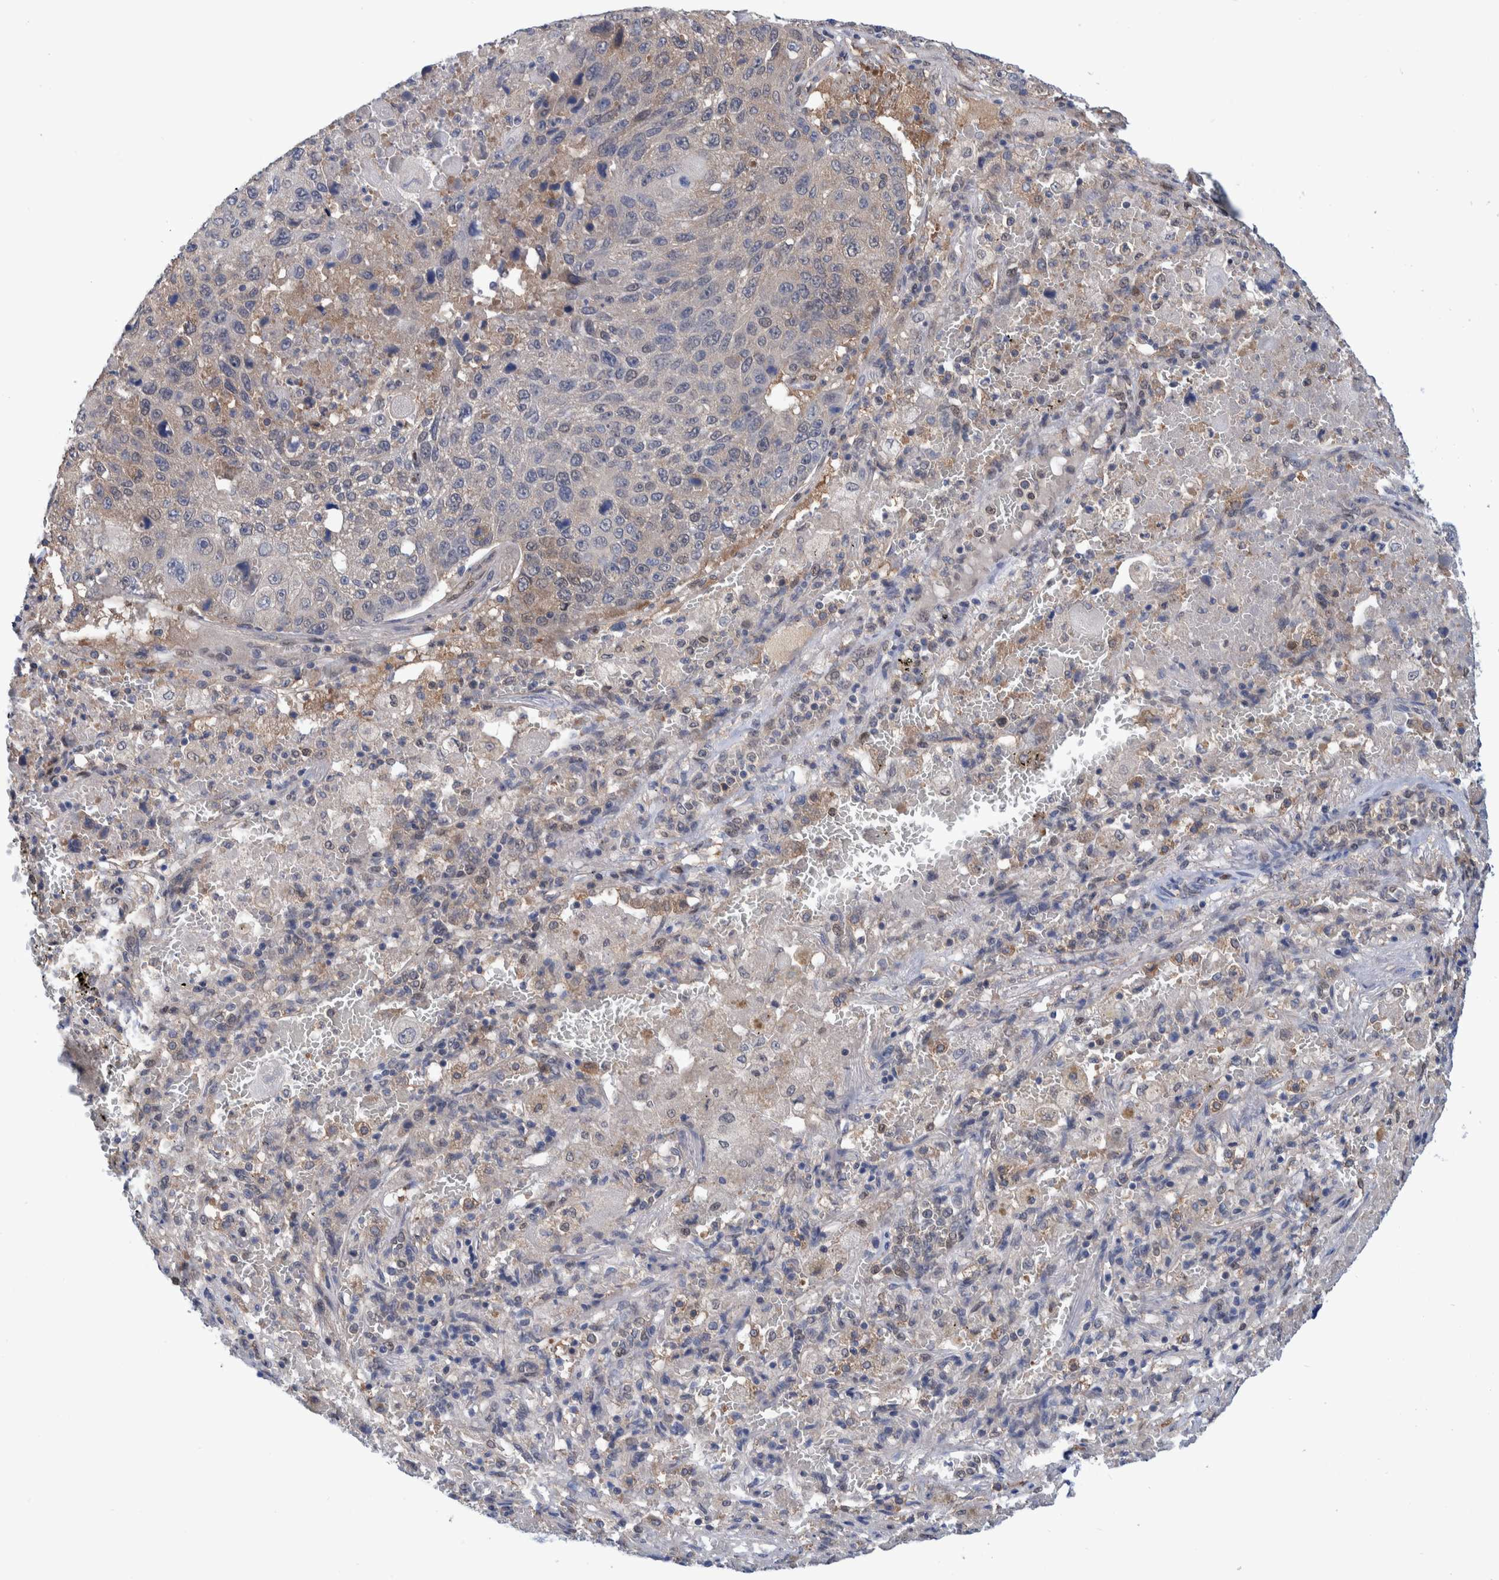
{"staining": {"intensity": "negative", "quantity": "none", "location": "none"}, "tissue": "lung cancer", "cell_type": "Tumor cells", "image_type": "cancer", "snomed": [{"axis": "morphology", "description": "Squamous cell carcinoma, NOS"}, {"axis": "topography", "description": "Lung"}], "caption": "An immunohistochemistry photomicrograph of lung cancer (squamous cell carcinoma) is shown. There is no staining in tumor cells of lung cancer (squamous cell carcinoma).", "gene": "PFAS", "patient": {"sex": "male", "age": 61}}